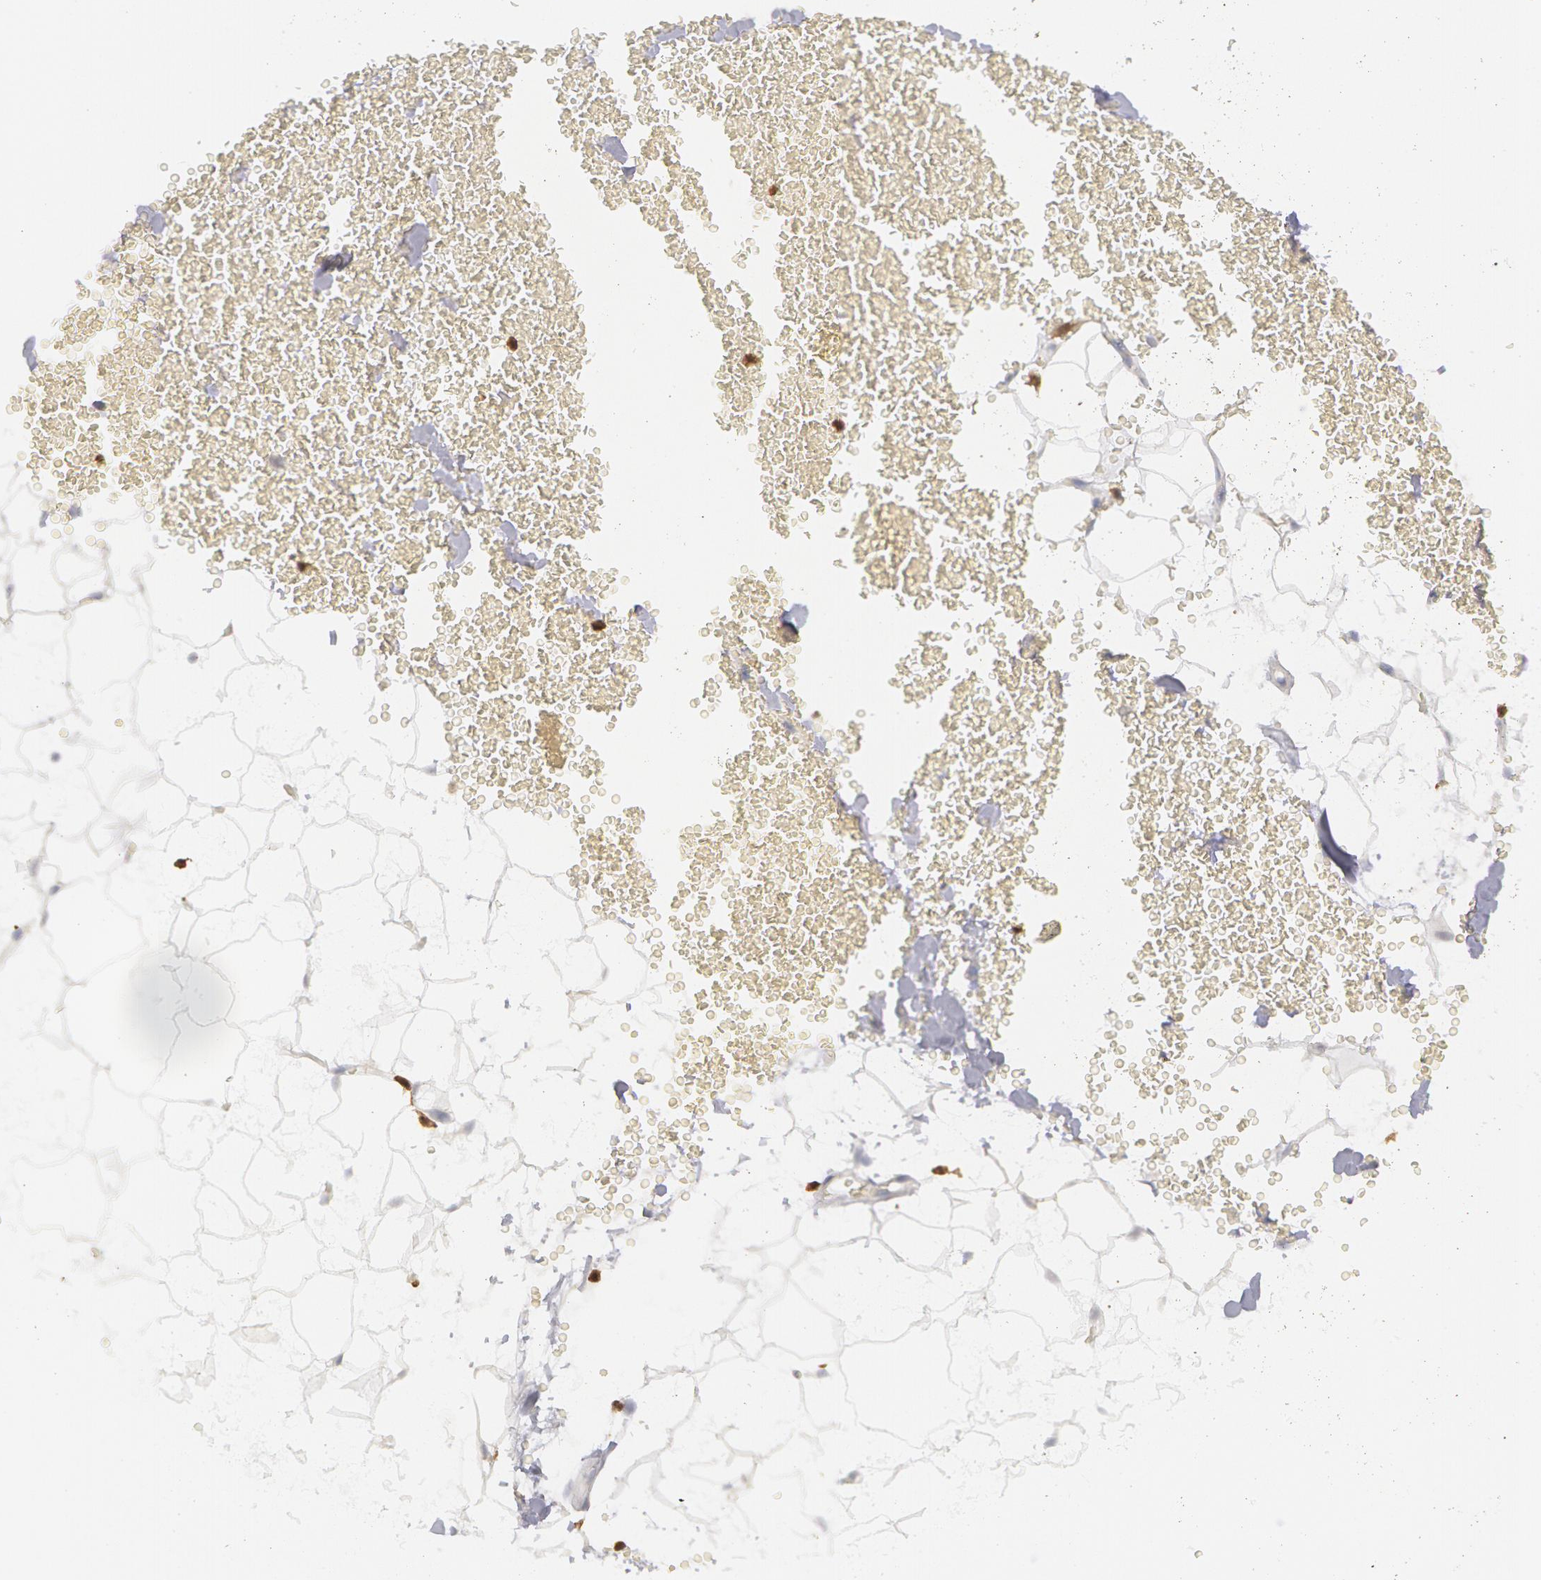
{"staining": {"intensity": "weak", "quantity": "25%-75%", "location": "cytoplasmic/membranous"}, "tissue": "adipose tissue", "cell_type": "Adipocytes", "image_type": "normal", "snomed": [{"axis": "morphology", "description": "Normal tissue, NOS"}, {"axis": "morphology", "description": "Inflammation, NOS"}, {"axis": "topography", "description": "Lymph node"}, {"axis": "topography", "description": "Peripheral nerve tissue"}], "caption": "Human adipose tissue stained for a protein (brown) shows weak cytoplasmic/membranous positive staining in about 25%-75% of adipocytes.", "gene": "SYK", "patient": {"sex": "male", "age": 52}}